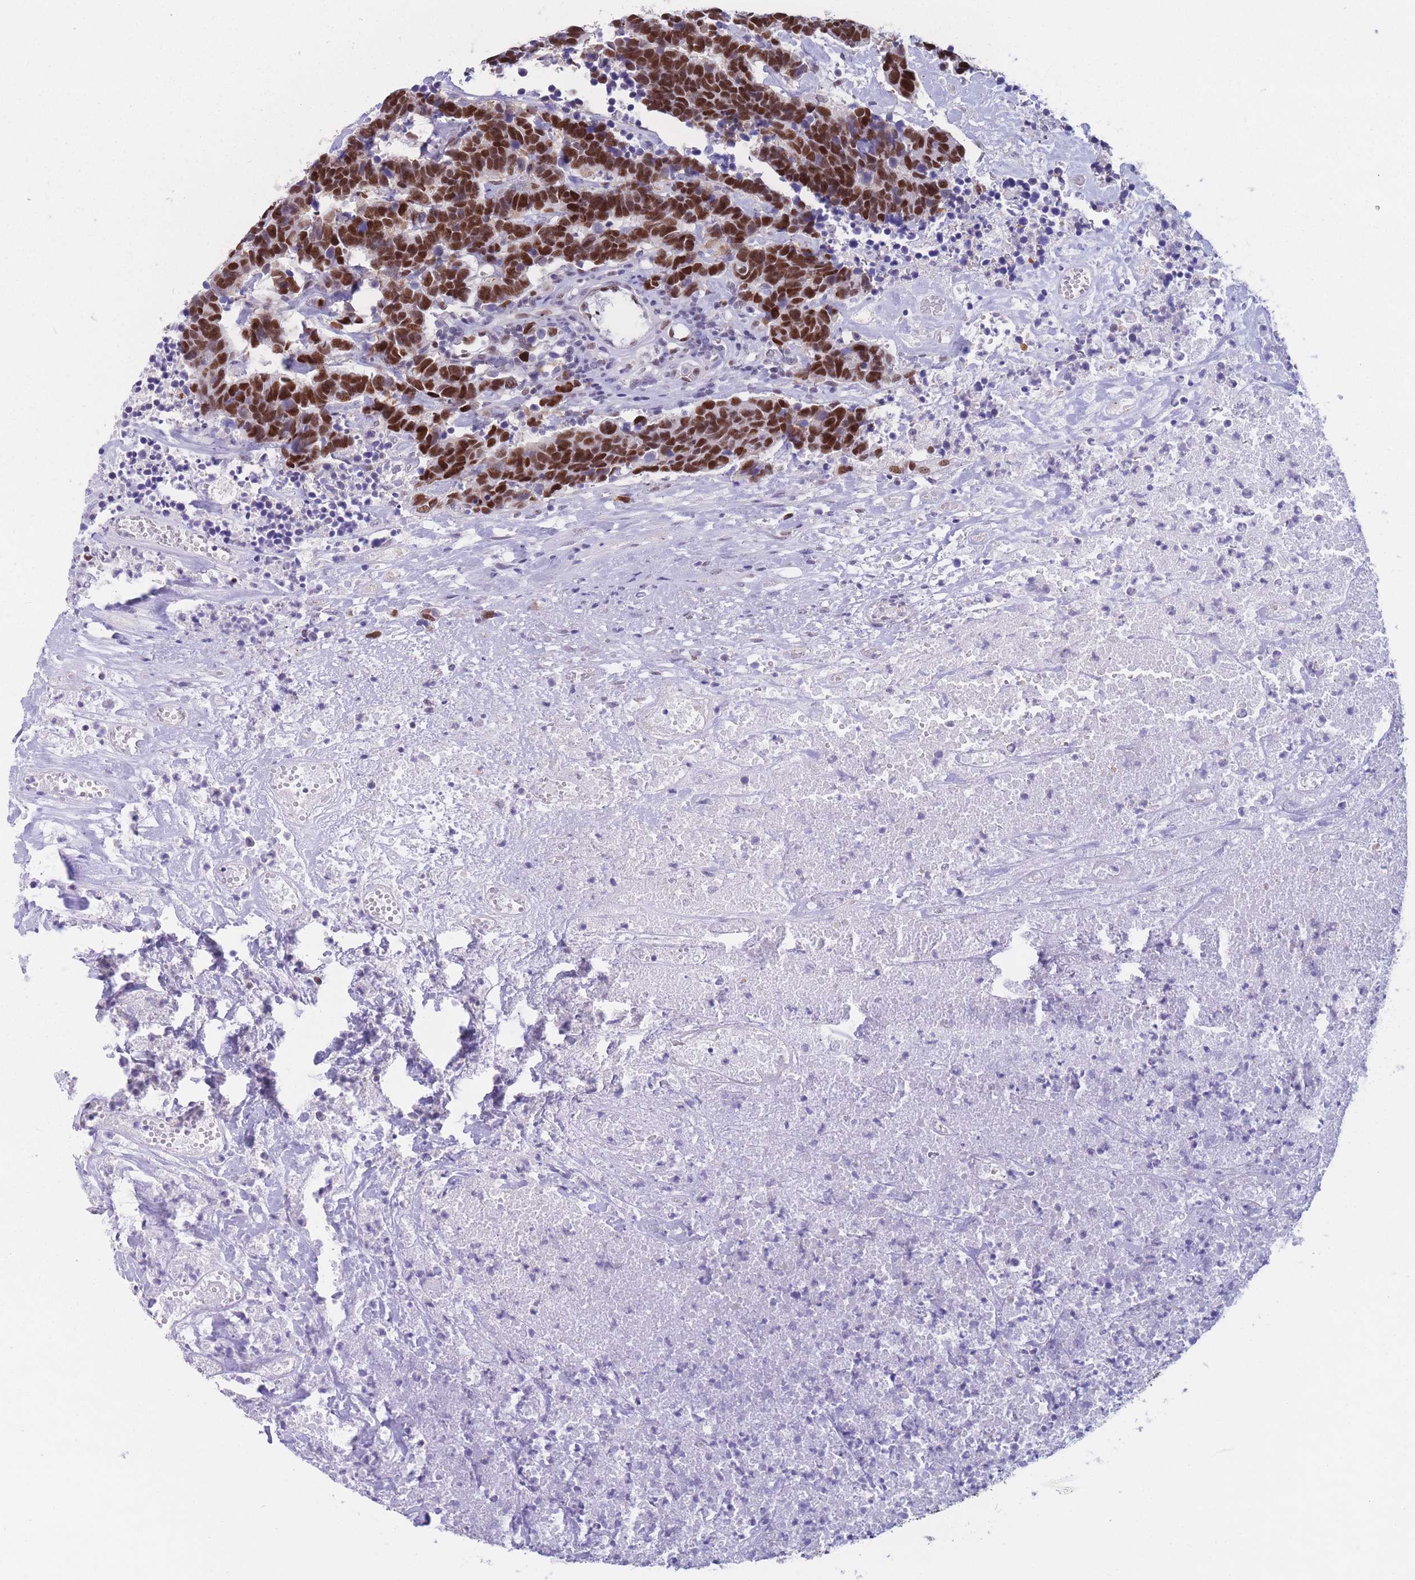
{"staining": {"intensity": "strong", "quantity": ">75%", "location": "nuclear"}, "tissue": "carcinoid", "cell_type": "Tumor cells", "image_type": "cancer", "snomed": [{"axis": "morphology", "description": "Carcinoma, NOS"}, {"axis": "morphology", "description": "Carcinoid, malignant, NOS"}, {"axis": "topography", "description": "Urinary bladder"}], "caption": "Immunohistochemical staining of human carcinoid exhibits strong nuclear protein expression in approximately >75% of tumor cells. Ihc stains the protein of interest in brown and the nuclei are stained blue.", "gene": "NASP", "patient": {"sex": "male", "age": 57}}